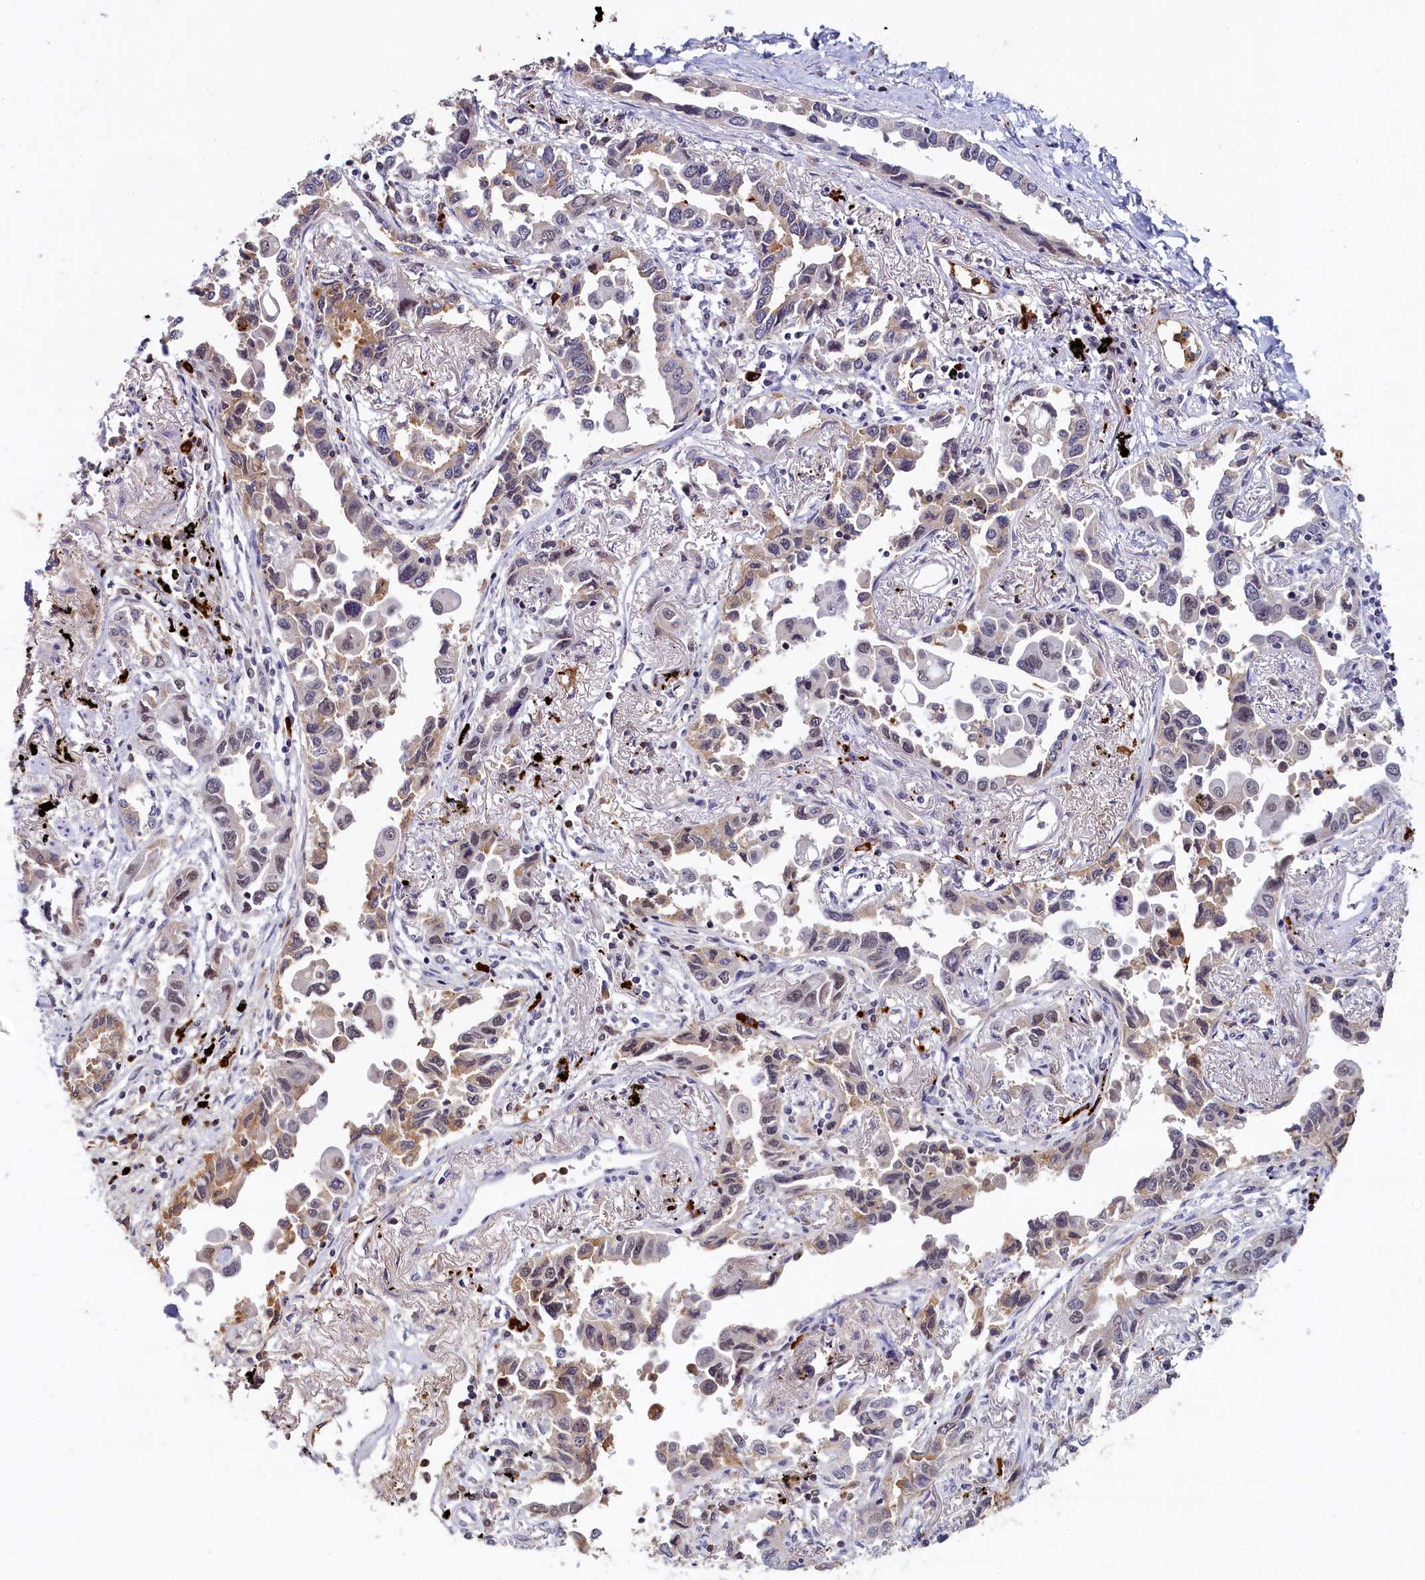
{"staining": {"intensity": "moderate", "quantity": "<25%", "location": "cytoplasmic/membranous"}, "tissue": "lung cancer", "cell_type": "Tumor cells", "image_type": "cancer", "snomed": [{"axis": "morphology", "description": "Adenocarcinoma, NOS"}, {"axis": "topography", "description": "Lung"}], "caption": "Human lung adenocarcinoma stained with a brown dye exhibits moderate cytoplasmic/membranous positive positivity in approximately <25% of tumor cells.", "gene": "INTS14", "patient": {"sex": "male", "age": 67}}